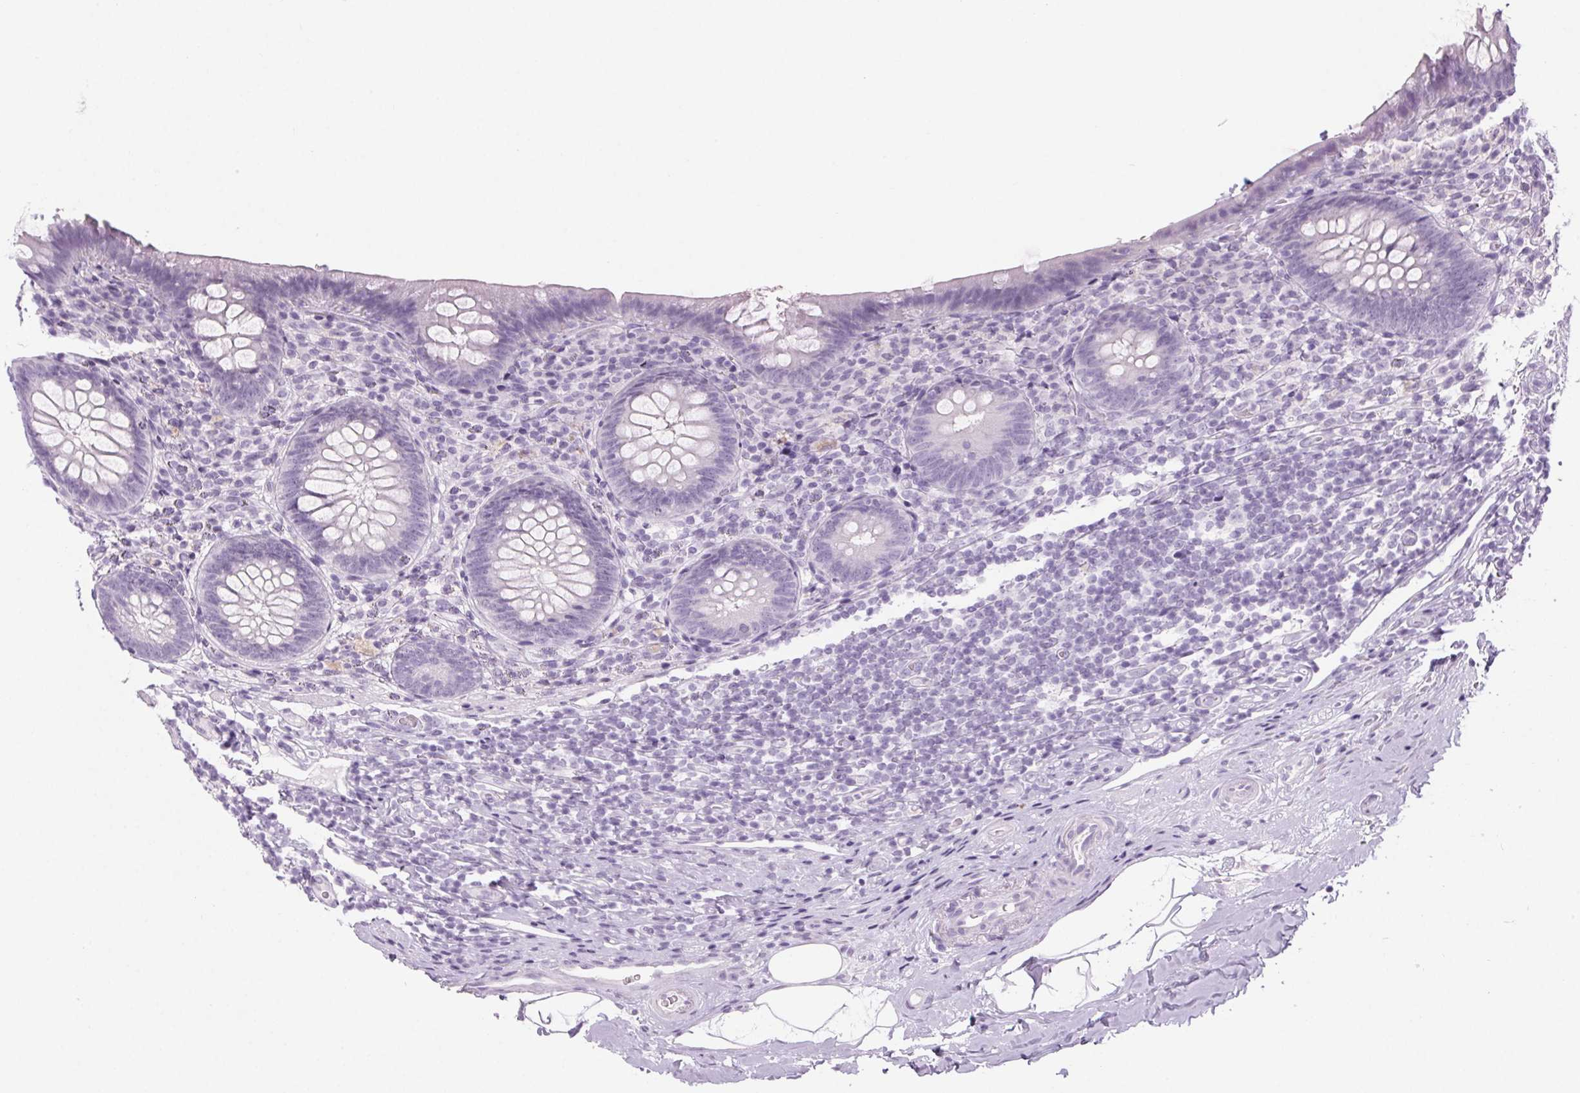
{"staining": {"intensity": "negative", "quantity": "none", "location": "none"}, "tissue": "appendix", "cell_type": "Glandular cells", "image_type": "normal", "snomed": [{"axis": "morphology", "description": "Normal tissue, NOS"}, {"axis": "topography", "description": "Appendix"}], "caption": "Histopathology image shows no protein staining in glandular cells of benign appendix.", "gene": "LRP2", "patient": {"sex": "male", "age": 47}}